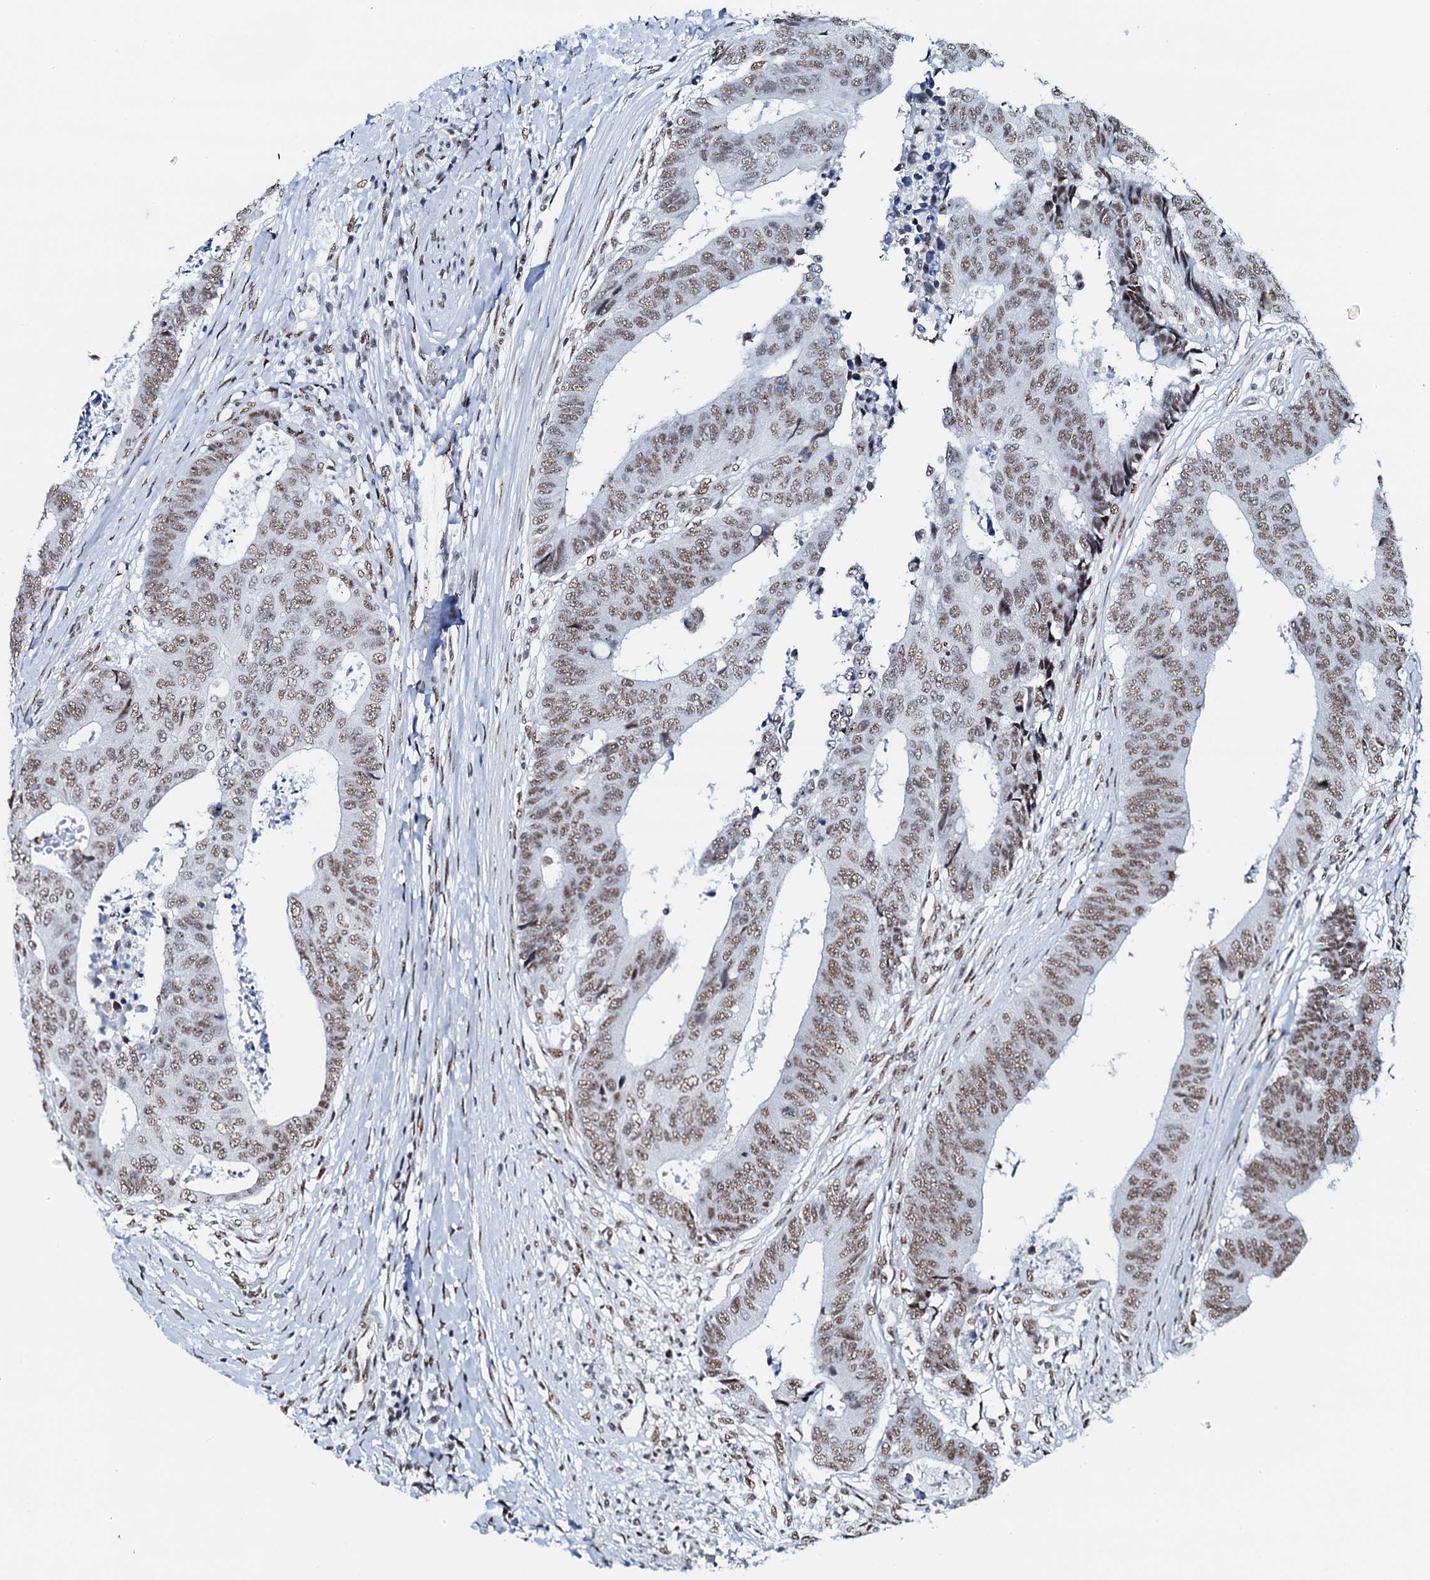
{"staining": {"intensity": "moderate", "quantity": ">75%", "location": "nuclear"}, "tissue": "colorectal cancer", "cell_type": "Tumor cells", "image_type": "cancer", "snomed": [{"axis": "morphology", "description": "Adenocarcinoma, NOS"}, {"axis": "topography", "description": "Rectum"}], "caption": "Tumor cells demonstrate moderate nuclear staining in about >75% of cells in colorectal cancer (adenocarcinoma).", "gene": "NKAPD1", "patient": {"sex": "male", "age": 84}}